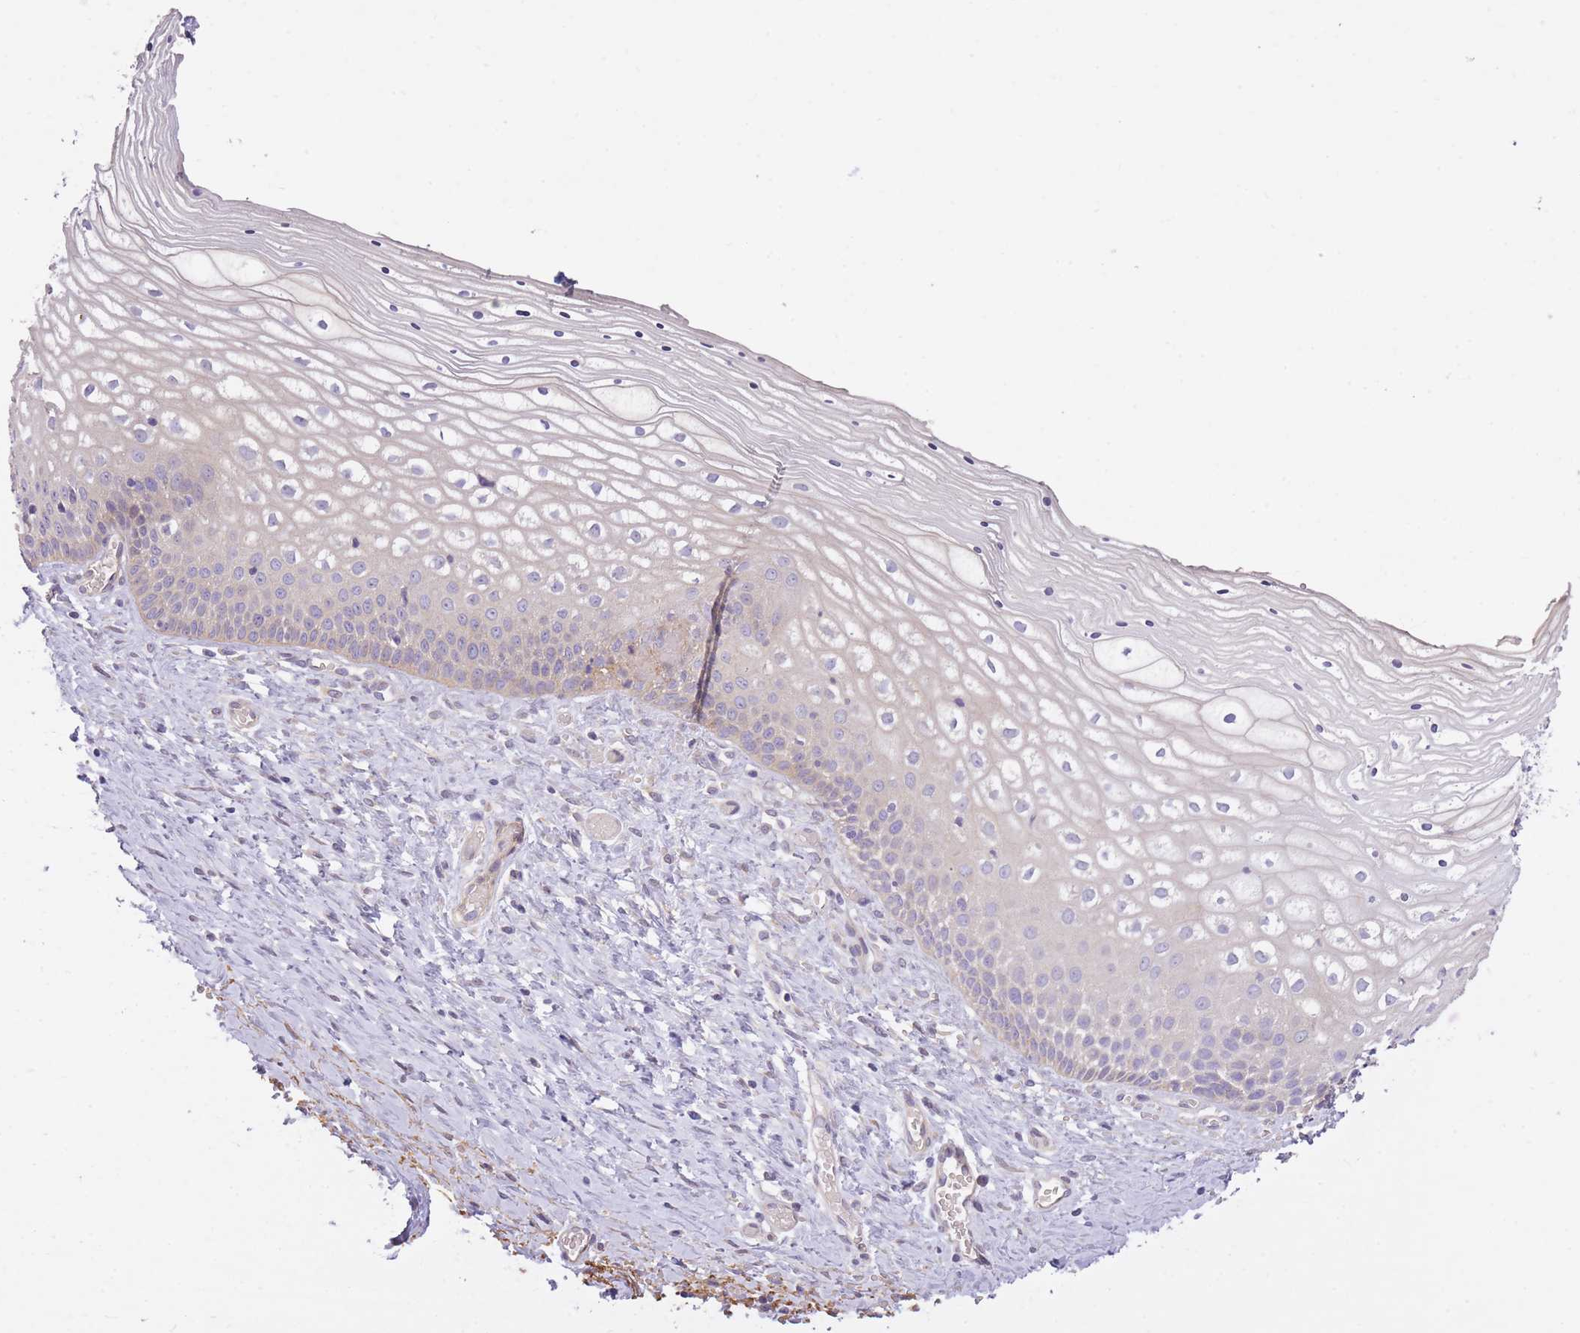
{"staining": {"intensity": "negative", "quantity": "none", "location": "none"}, "tissue": "vagina", "cell_type": "Squamous epithelial cells", "image_type": "normal", "snomed": [{"axis": "morphology", "description": "Normal tissue, NOS"}, {"axis": "topography", "description": "Vagina"}], "caption": "There is no significant positivity in squamous epithelial cells of vagina. (DAB immunohistochemistry, high magnification).", "gene": "REV1", "patient": {"sex": "female", "age": 59}}